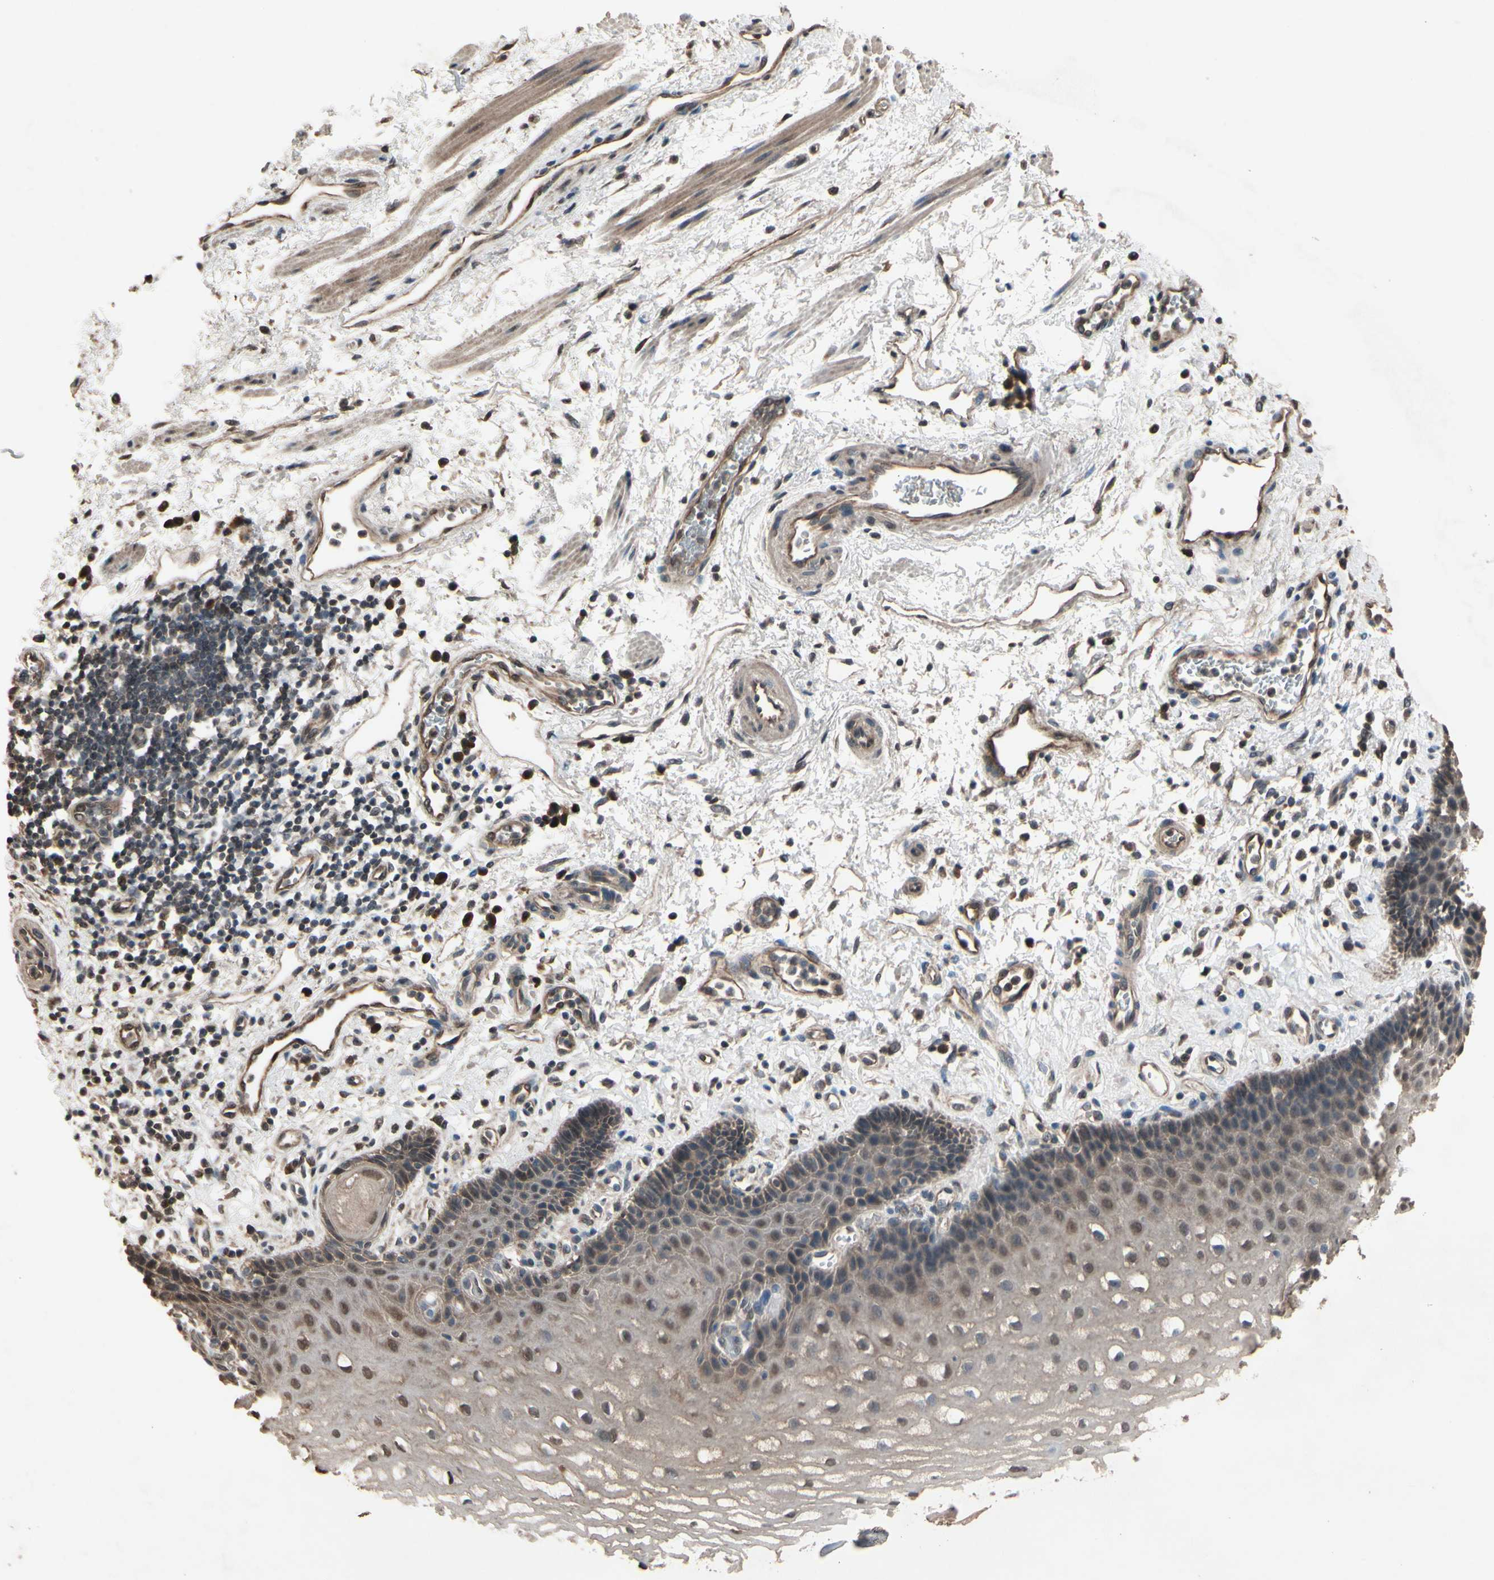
{"staining": {"intensity": "moderate", "quantity": ">75%", "location": "cytoplasmic/membranous,nuclear"}, "tissue": "esophagus", "cell_type": "Squamous epithelial cells", "image_type": "normal", "snomed": [{"axis": "morphology", "description": "Normal tissue, NOS"}, {"axis": "topography", "description": "Esophagus"}], "caption": "Esophagus stained with DAB IHC reveals medium levels of moderate cytoplasmic/membranous,nuclear staining in approximately >75% of squamous epithelial cells.", "gene": "PNPLA7", "patient": {"sex": "male", "age": 54}}